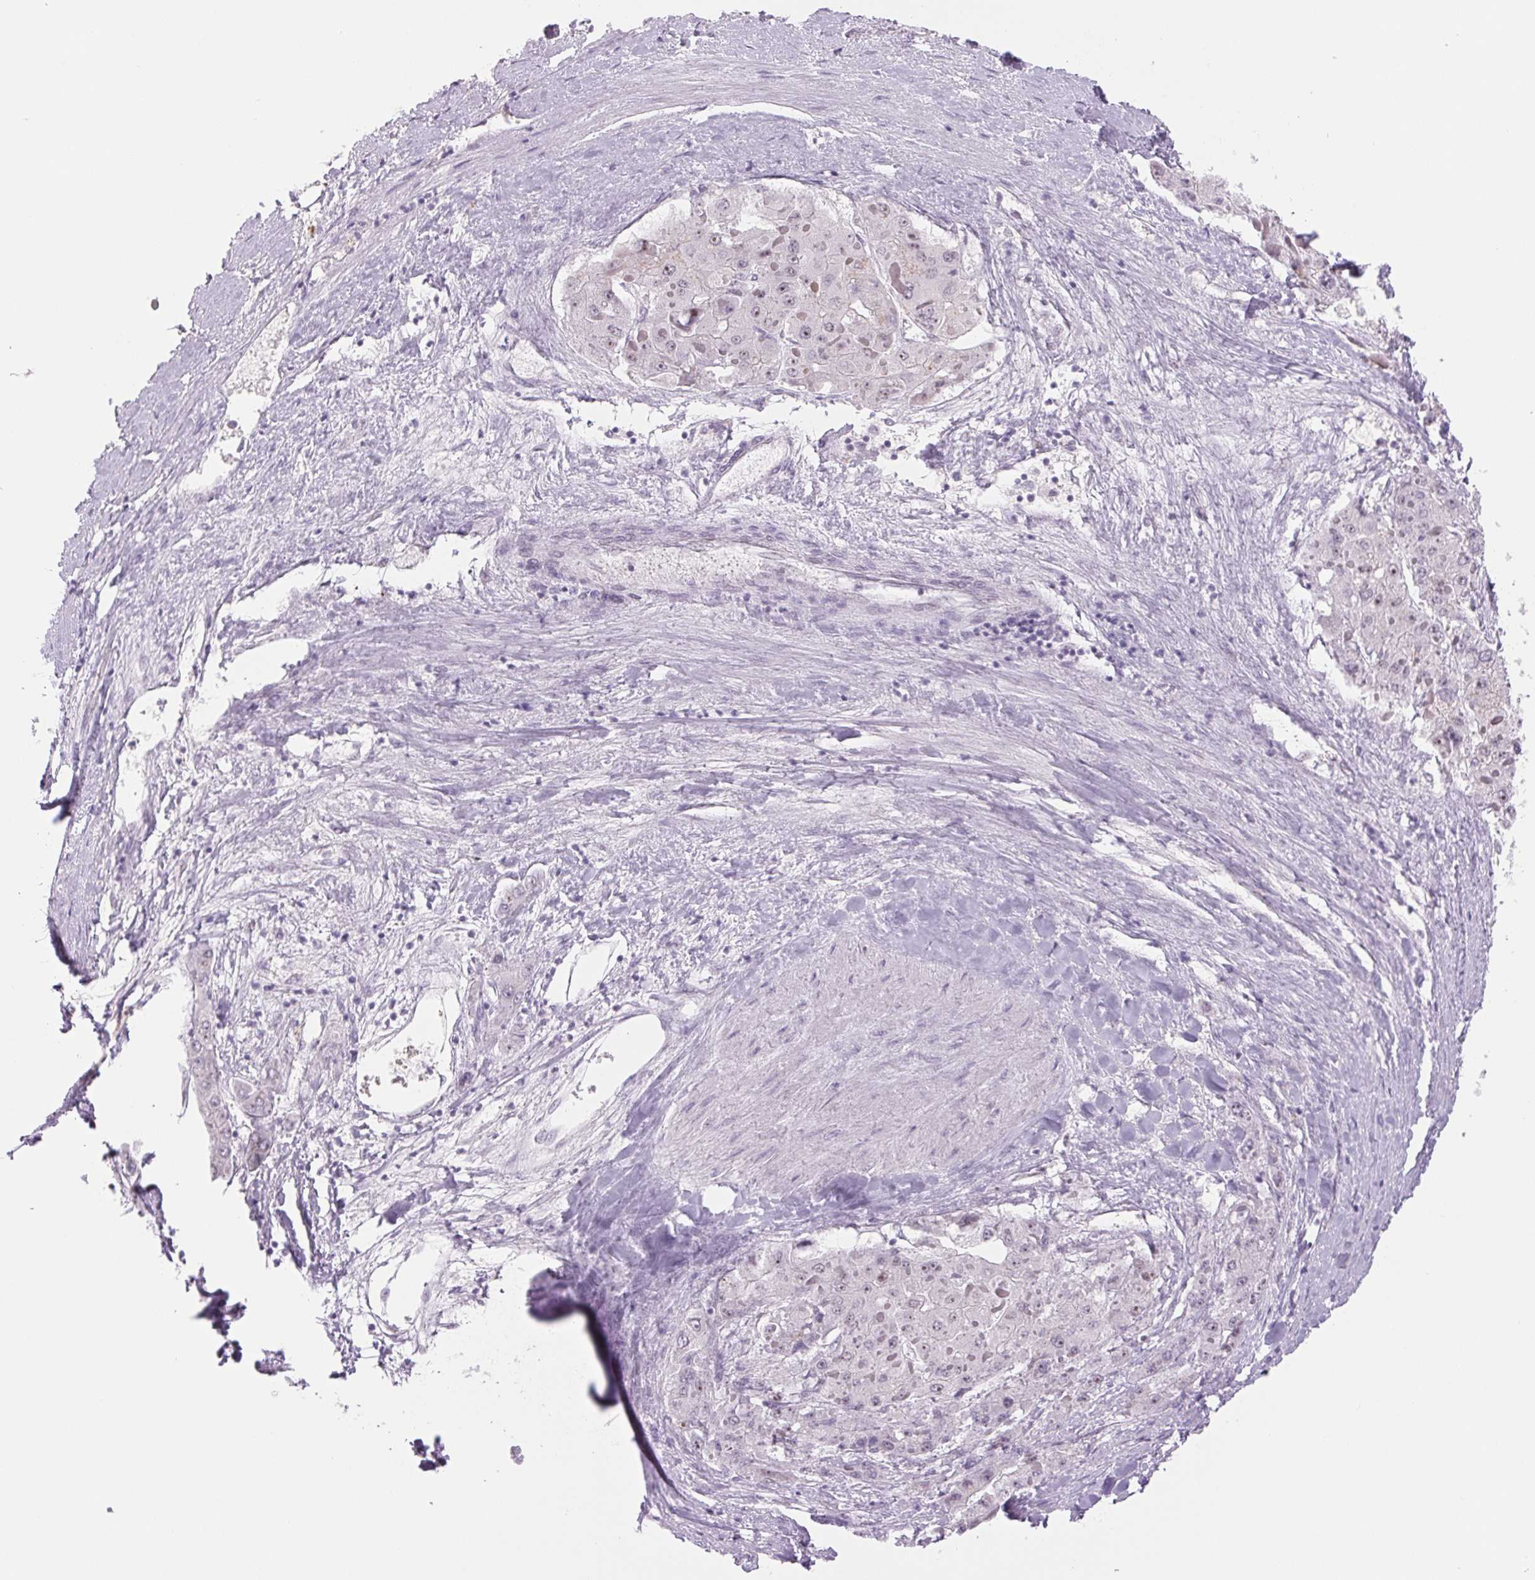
{"staining": {"intensity": "negative", "quantity": "none", "location": "none"}, "tissue": "liver cancer", "cell_type": "Tumor cells", "image_type": "cancer", "snomed": [{"axis": "morphology", "description": "Carcinoma, Hepatocellular, NOS"}, {"axis": "topography", "description": "Liver"}], "caption": "Tumor cells show no significant protein expression in liver cancer (hepatocellular carcinoma).", "gene": "ZC3H14", "patient": {"sex": "female", "age": 73}}